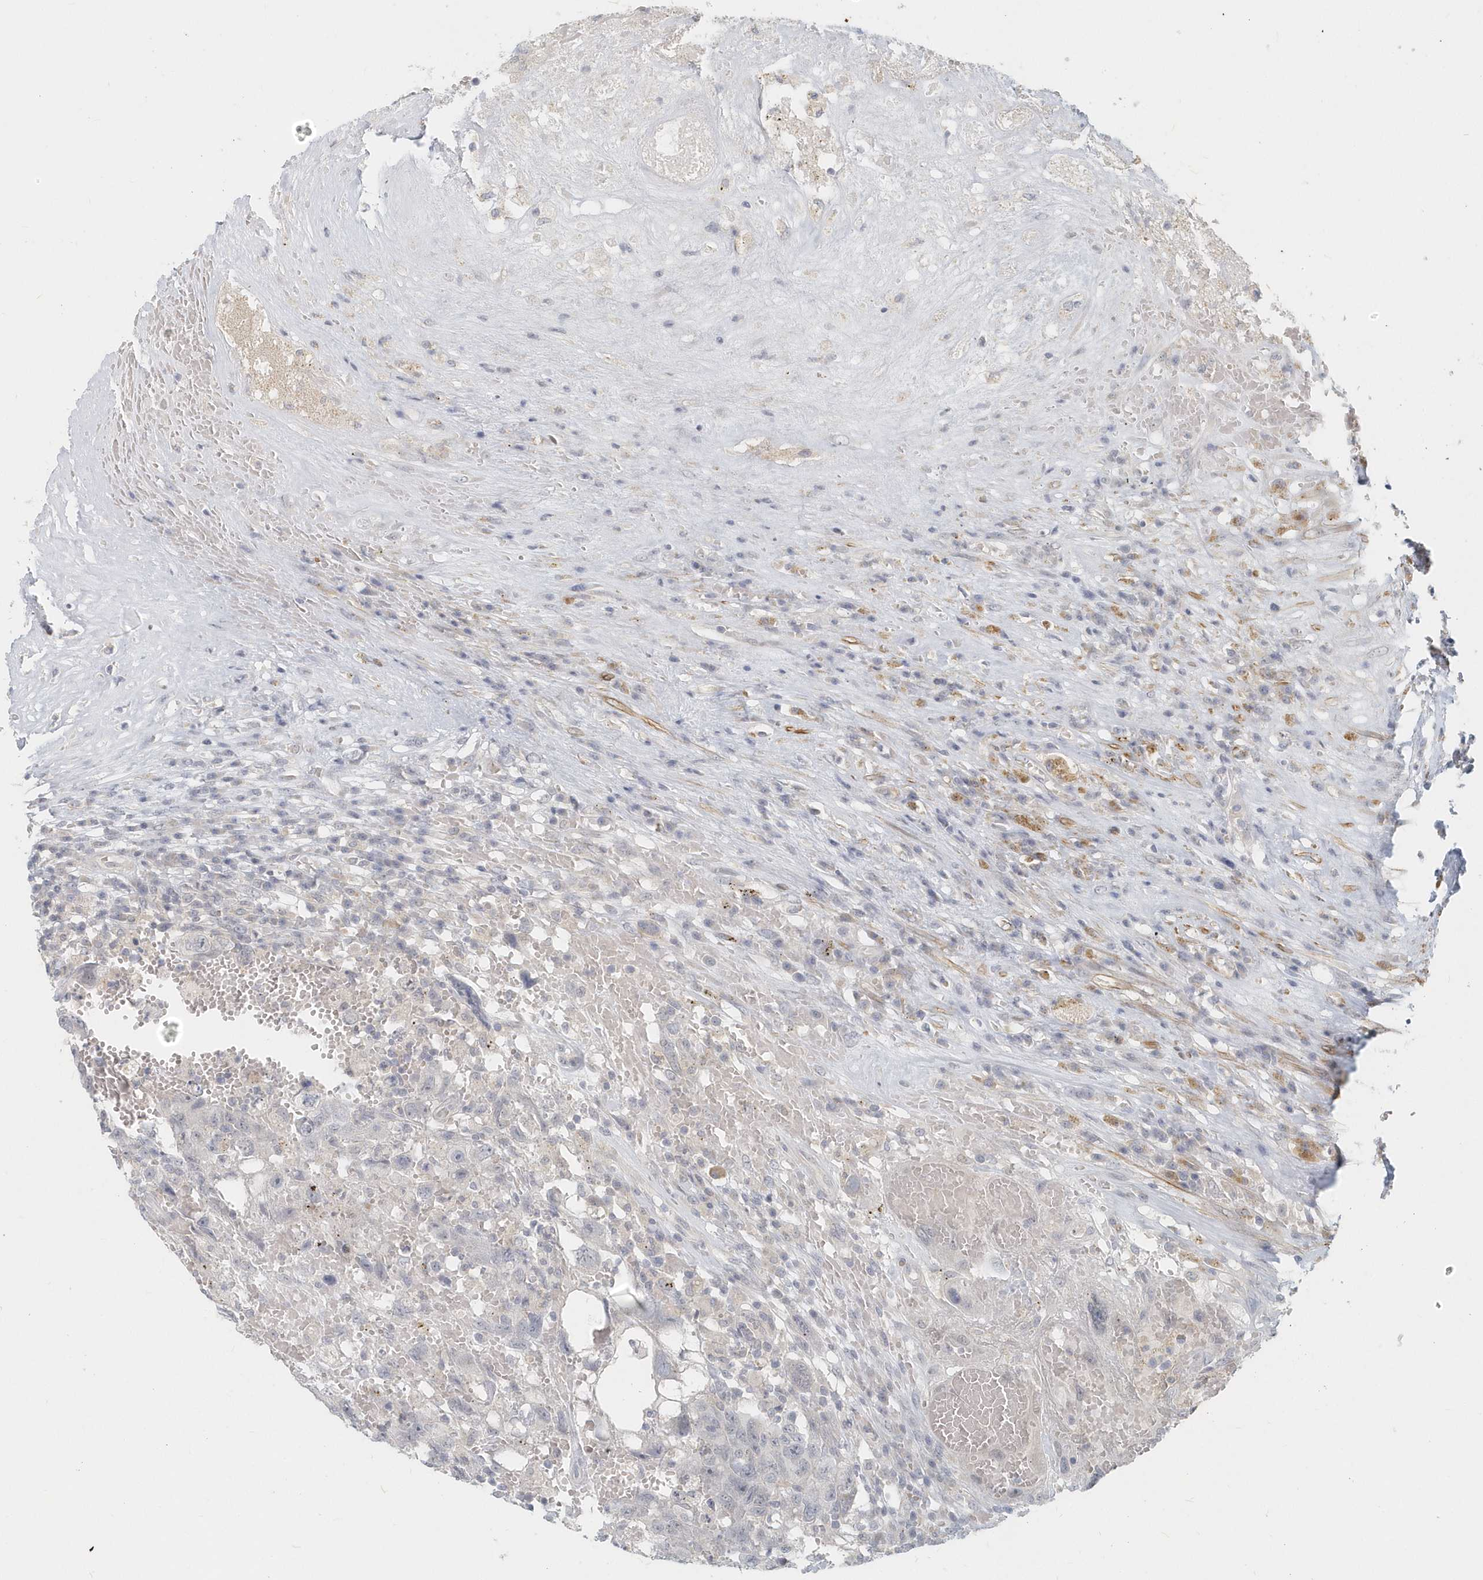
{"staining": {"intensity": "negative", "quantity": "none", "location": "none"}, "tissue": "testis cancer", "cell_type": "Tumor cells", "image_type": "cancer", "snomed": [{"axis": "morphology", "description": "Carcinoma, Embryonal, NOS"}, {"axis": "topography", "description": "Testis"}], "caption": "A high-resolution micrograph shows IHC staining of embryonal carcinoma (testis), which demonstrates no significant positivity in tumor cells. (Immunohistochemistry (ihc), brightfield microscopy, high magnification).", "gene": "NAPB", "patient": {"sex": "male", "age": 26}}